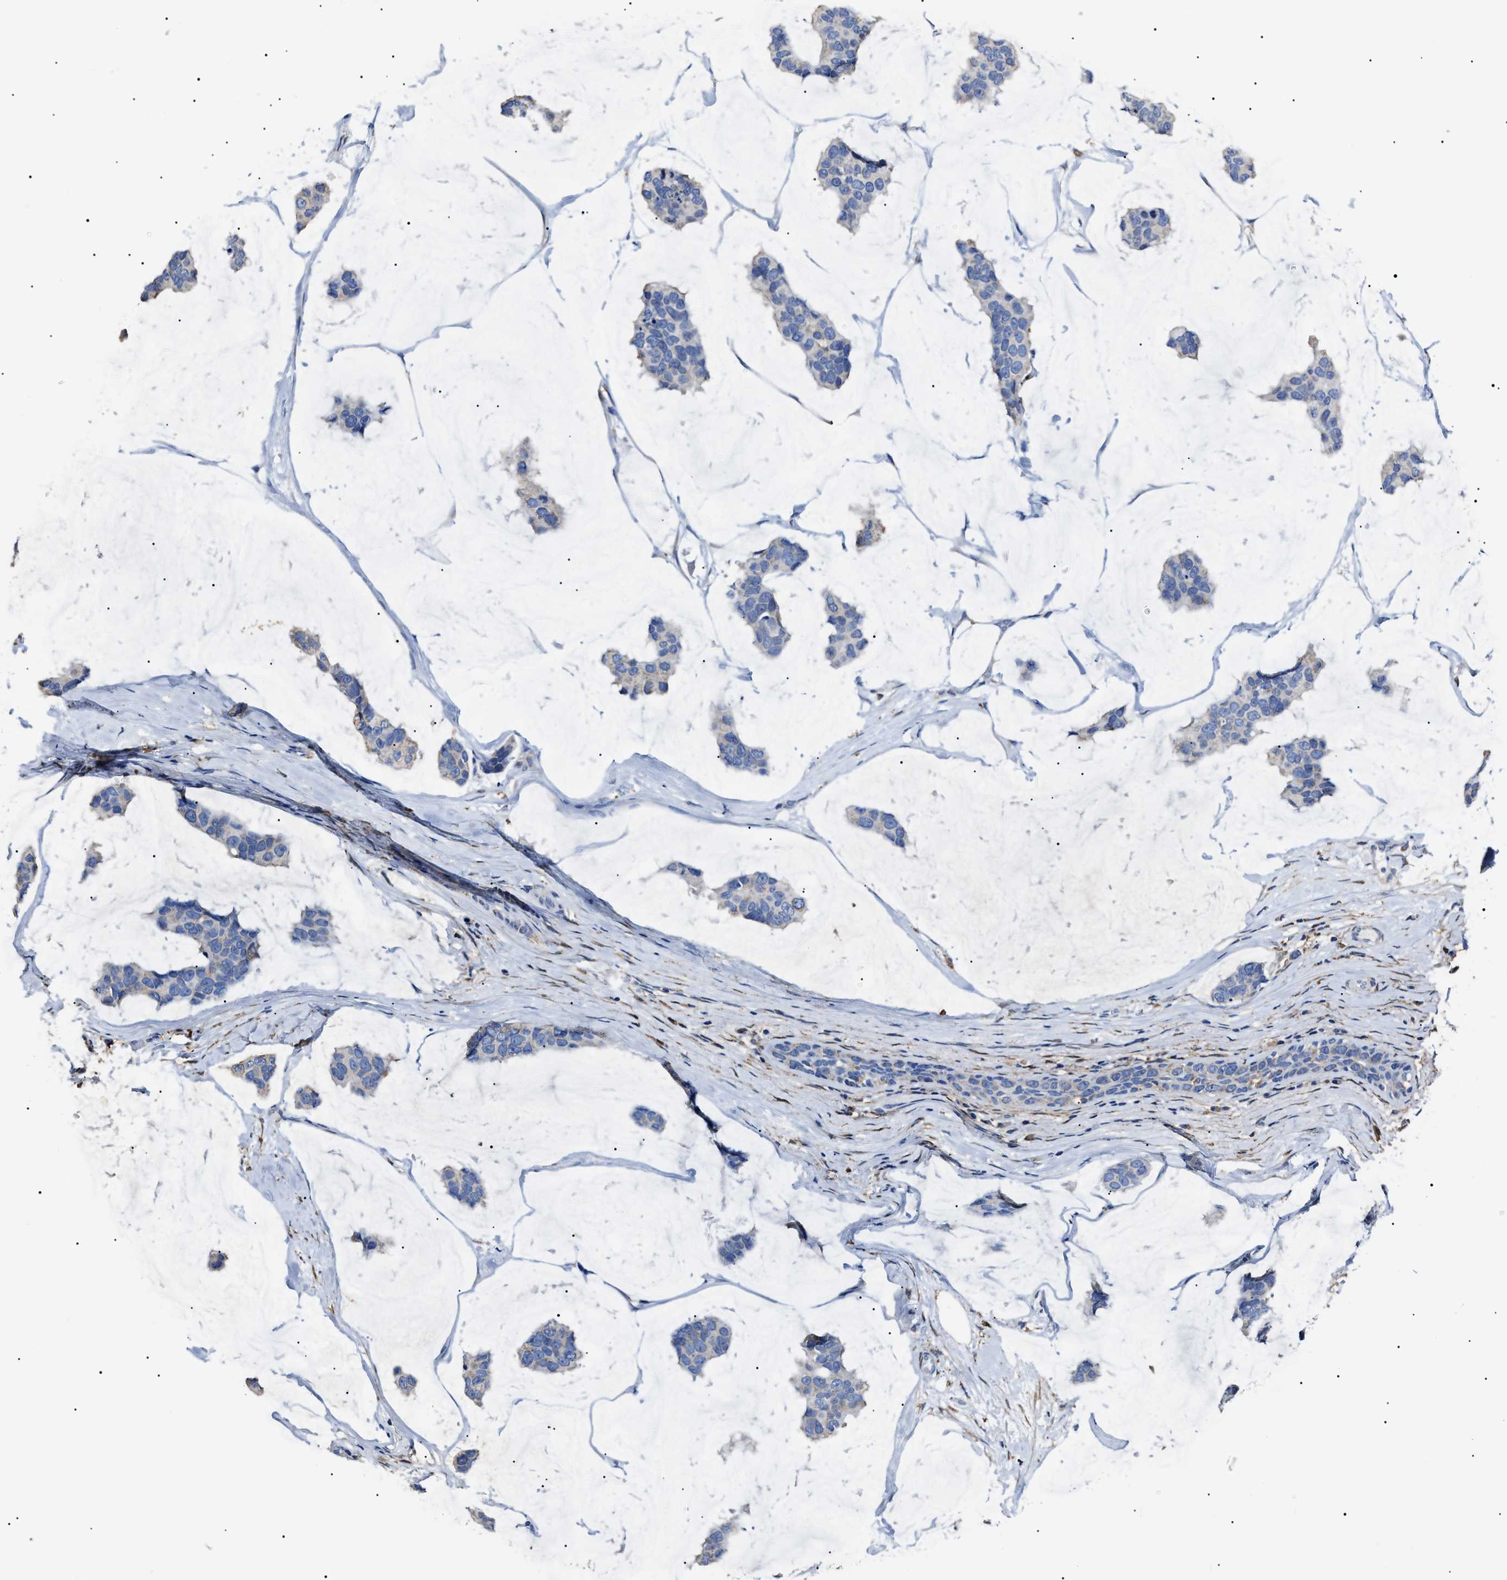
{"staining": {"intensity": "negative", "quantity": "none", "location": "none"}, "tissue": "breast cancer", "cell_type": "Tumor cells", "image_type": "cancer", "snomed": [{"axis": "morphology", "description": "Normal tissue, NOS"}, {"axis": "morphology", "description": "Duct carcinoma"}, {"axis": "topography", "description": "Breast"}], "caption": "Immunohistochemistry image of neoplastic tissue: human breast cancer (intraductal carcinoma) stained with DAB demonstrates no significant protein expression in tumor cells.", "gene": "ALDH1A1", "patient": {"sex": "female", "age": 50}}